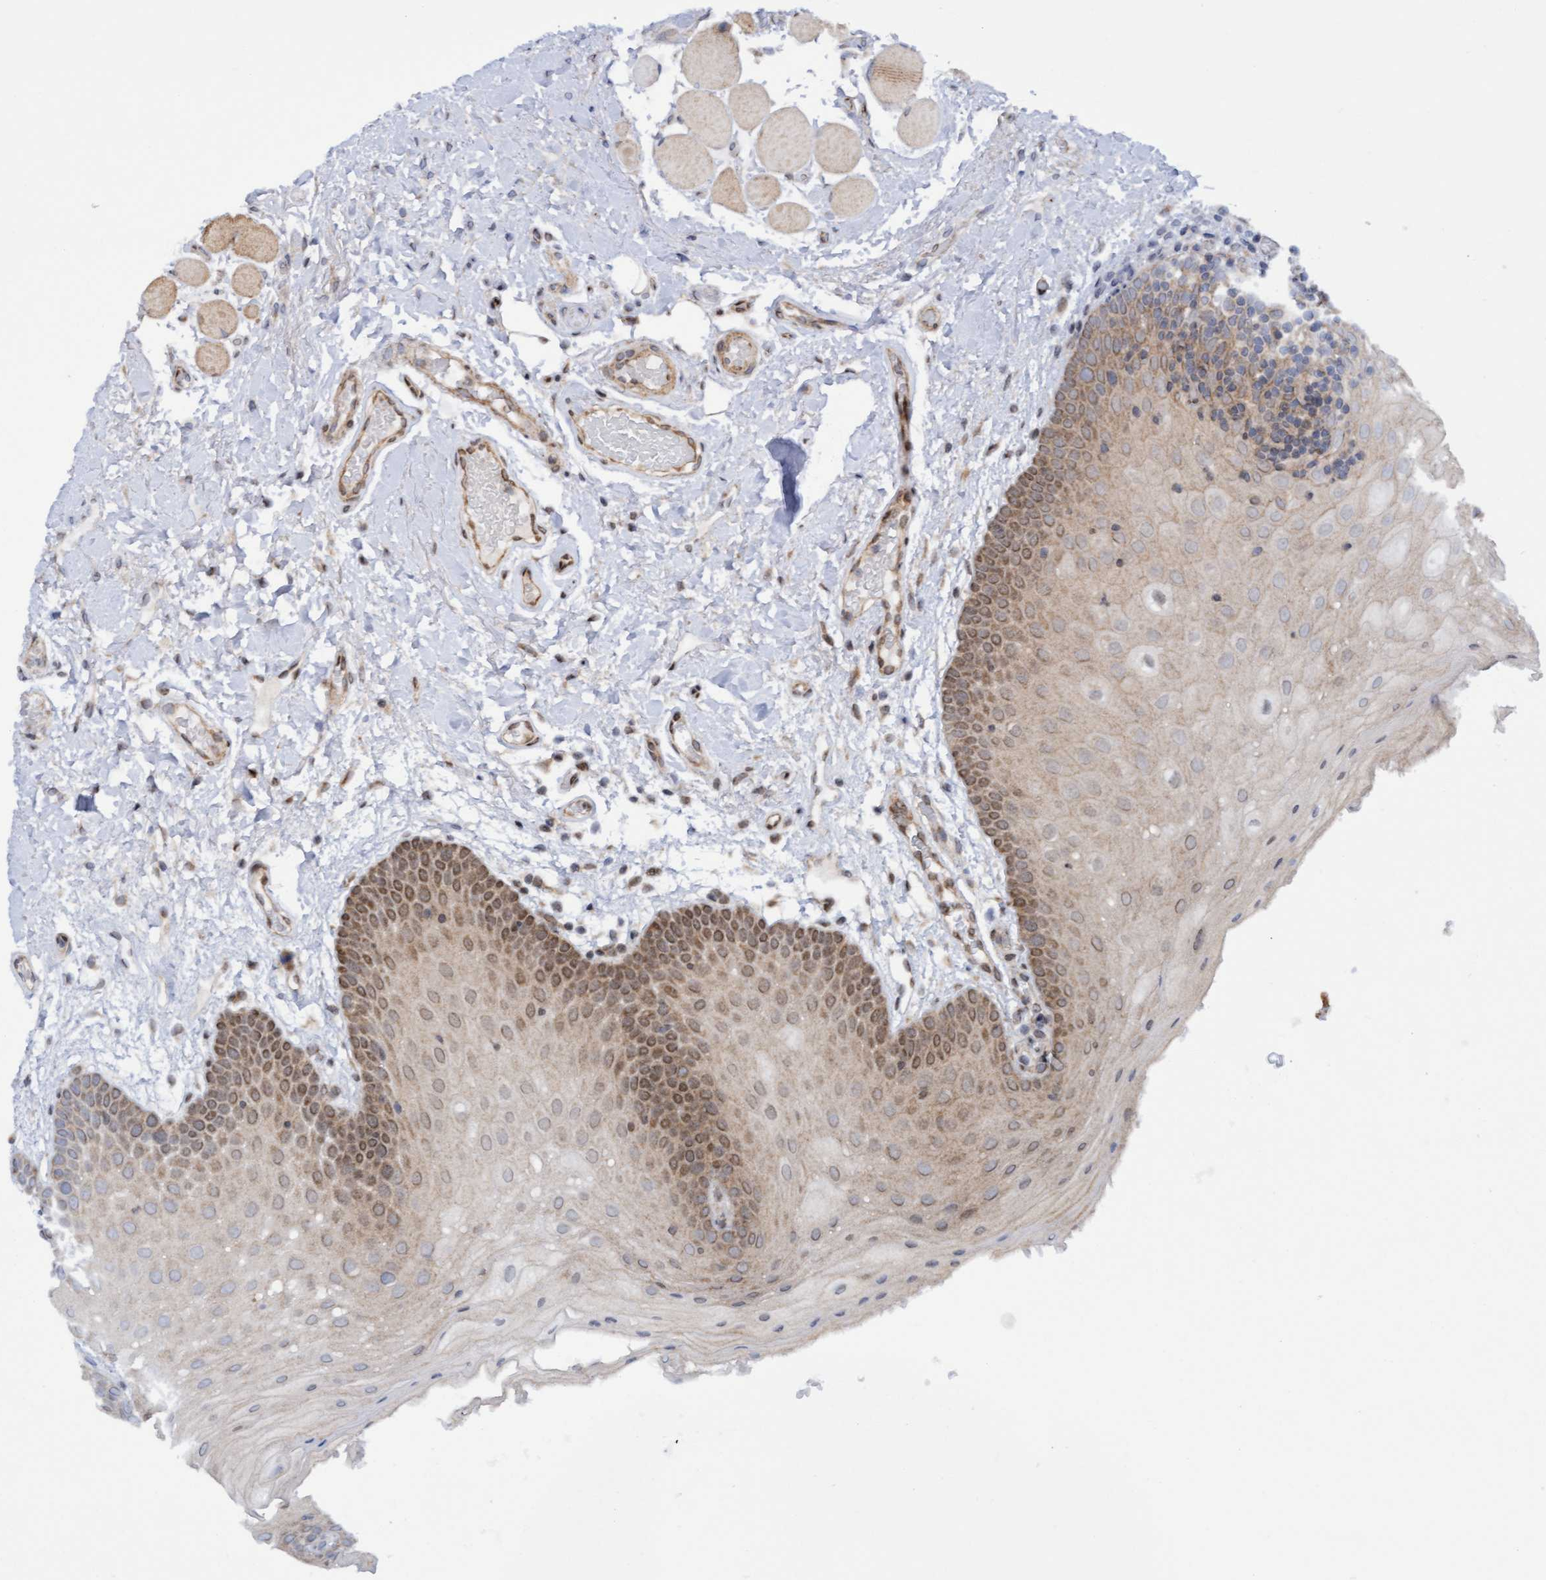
{"staining": {"intensity": "moderate", "quantity": ">75%", "location": "cytoplasmic/membranous,nuclear"}, "tissue": "oral mucosa", "cell_type": "Squamous epithelial cells", "image_type": "normal", "snomed": [{"axis": "morphology", "description": "Normal tissue, NOS"}, {"axis": "morphology", "description": "Squamous cell carcinoma, NOS"}, {"axis": "topography", "description": "Oral tissue"}, {"axis": "topography", "description": "Head-Neck"}], "caption": "Immunohistochemical staining of benign human oral mucosa demonstrates >75% levels of moderate cytoplasmic/membranous,nuclear protein staining in about >75% of squamous epithelial cells. Nuclei are stained in blue.", "gene": "ITFG1", "patient": {"sex": "male", "age": 71}}